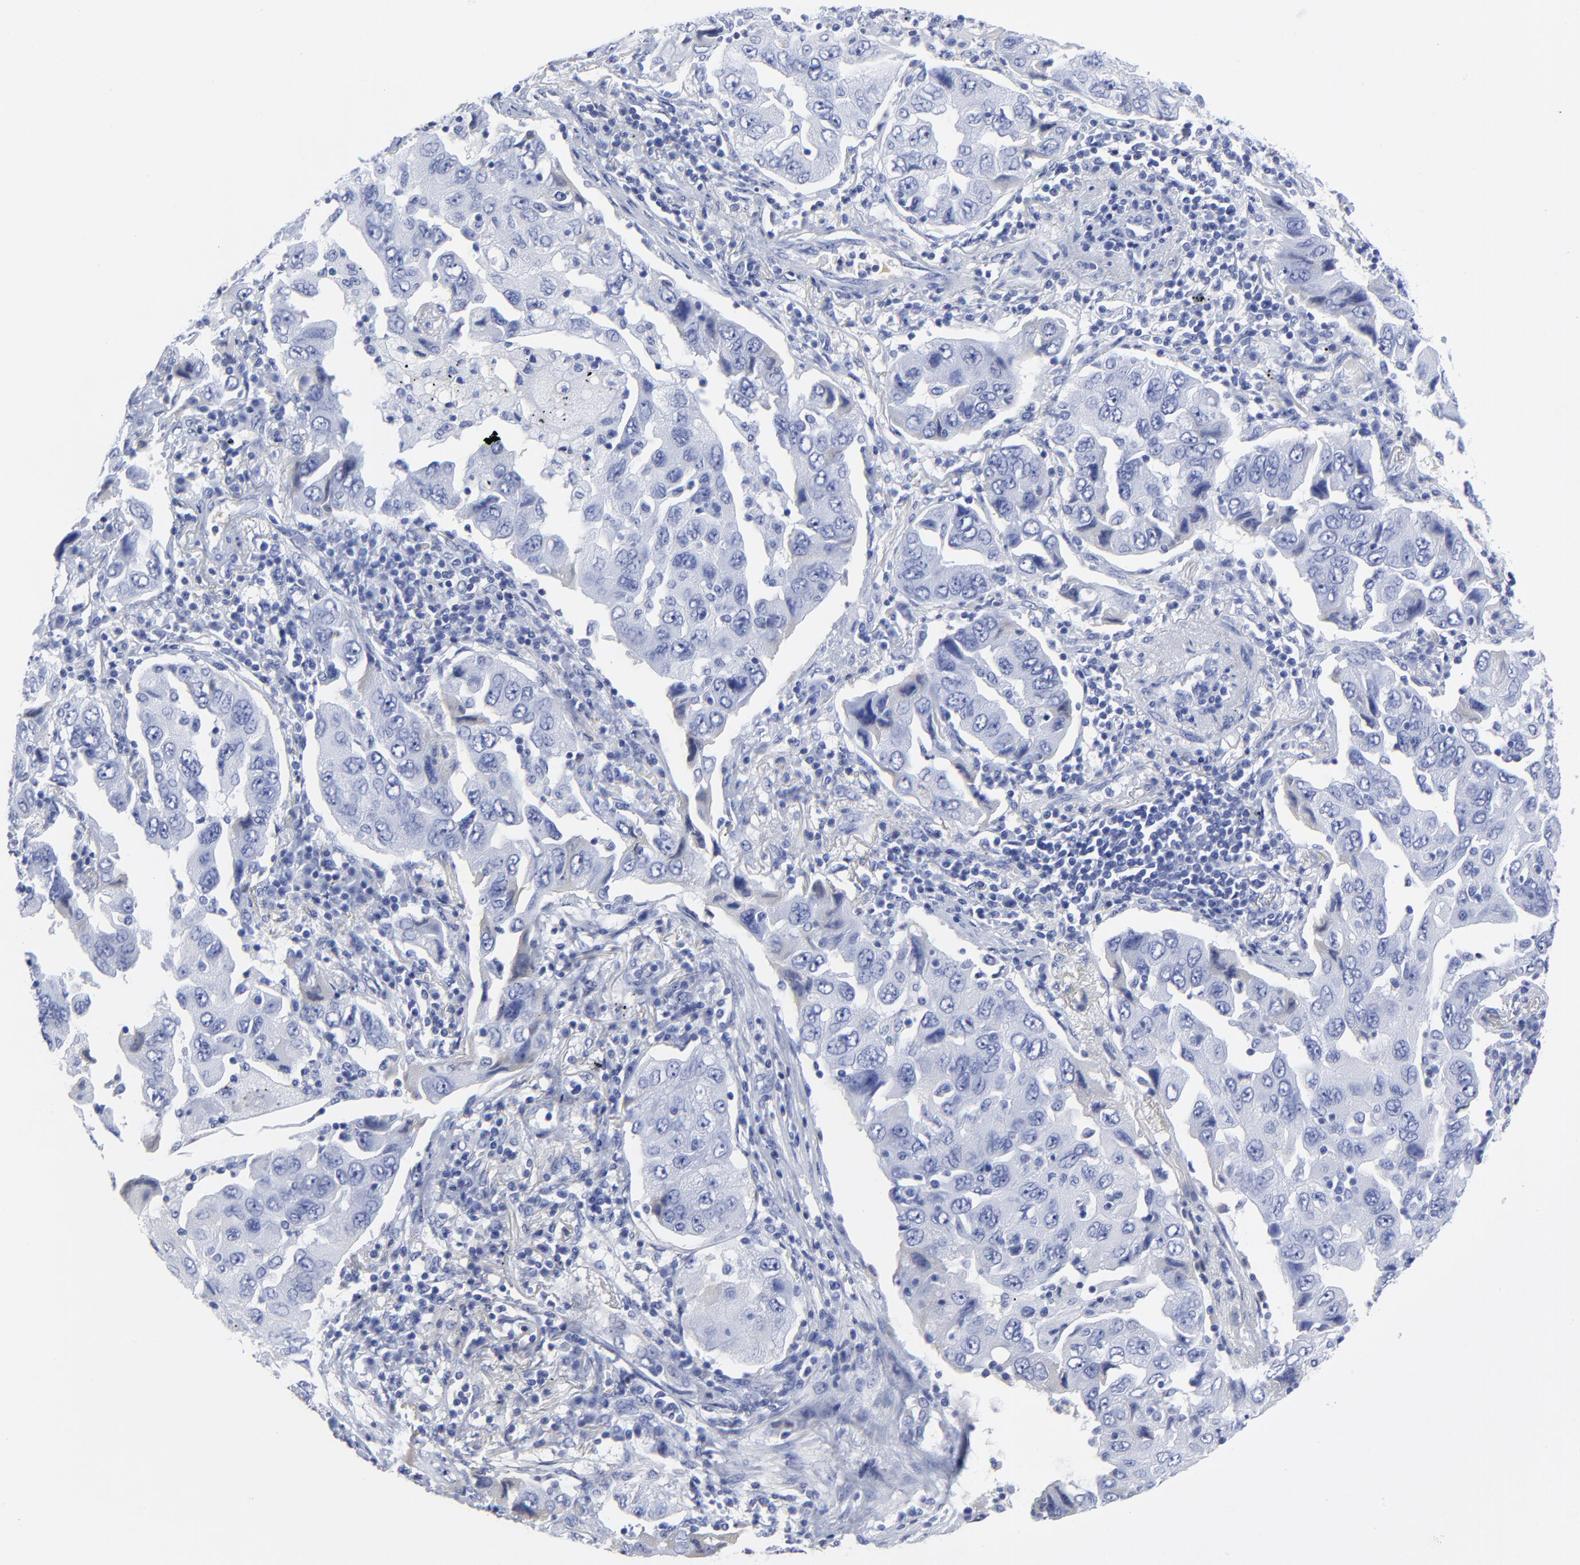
{"staining": {"intensity": "negative", "quantity": "none", "location": "none"}, "tissue": "lung cancer", "cell_type": "Tumor cells", "image_type": "cancer", "snomed": [{"axis": "morphology", "description": "Adenocarcinoma, NOS"}, {"axis": "topography", "description": "Lung"}], "caption": "Immunohistochemical staining of human lung cancer (adenocarcinoma) demonstrates no significant positivity in tumor cells. (DAB (3,3'-diaminobenzidine) IHC with hematoxylin counter stain).", "gene": "DCN", "patient": {"sex": "female", "age": 65}}